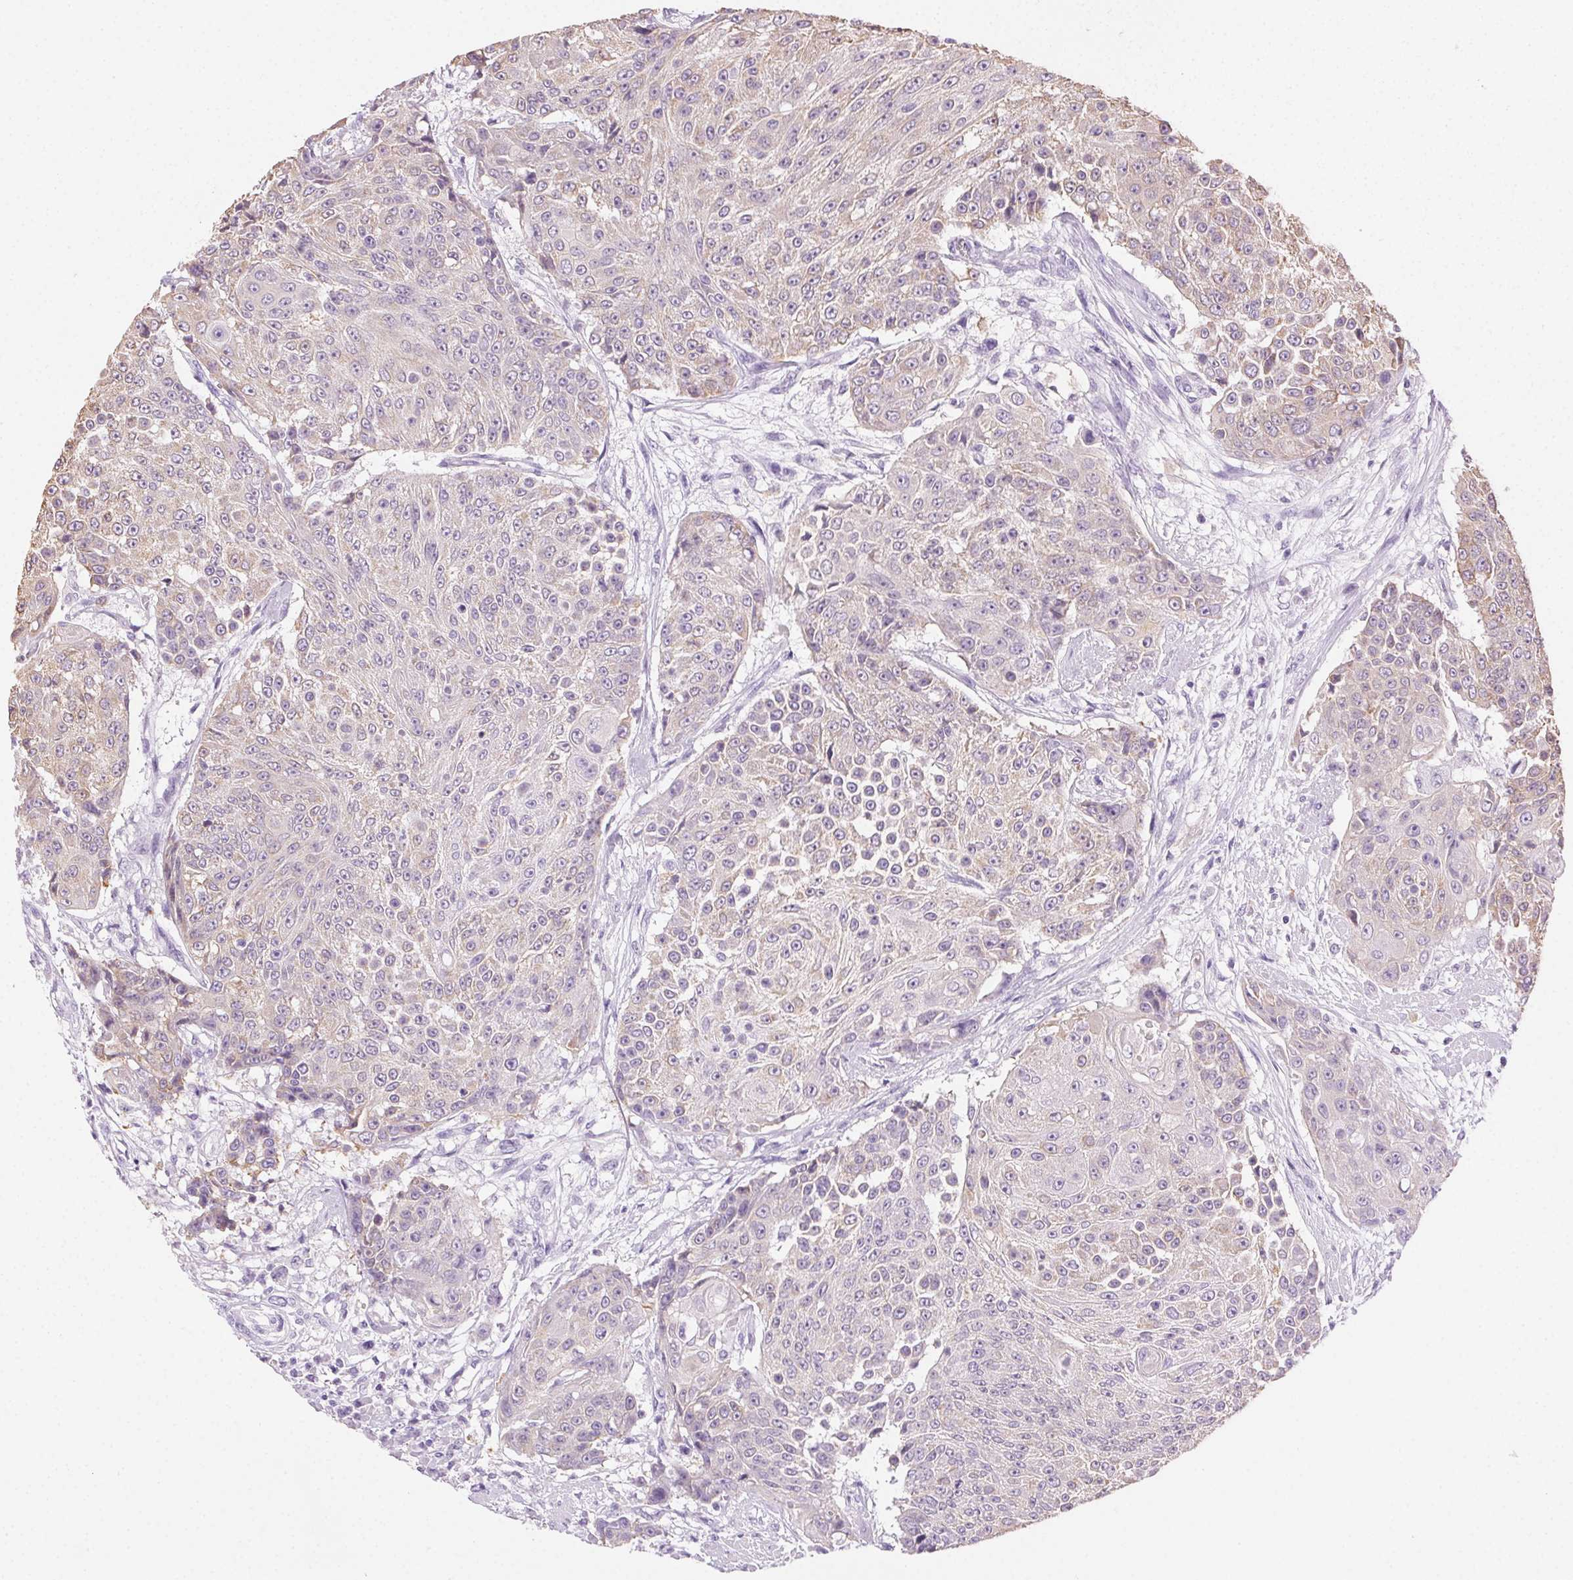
{"staining": {"intensity": "negative", "quantity": "none", "location": "none"}, "tissue": "urothelial cancer", "cell_type": "Tumor cells", "image_type": "cancer", "snomed": [{"axis": "morphology", "description": "Urothelial carcinoma, High grade"}, {"axis": "topography", "description": "Urinary bladder"}], "caption": "This is an immunohistochemistry micrograph of human urothelial cancer. There is no staining in tumor cells.", "gene": "CLDN10", "patient": {"sex": "female", "age": 63}}